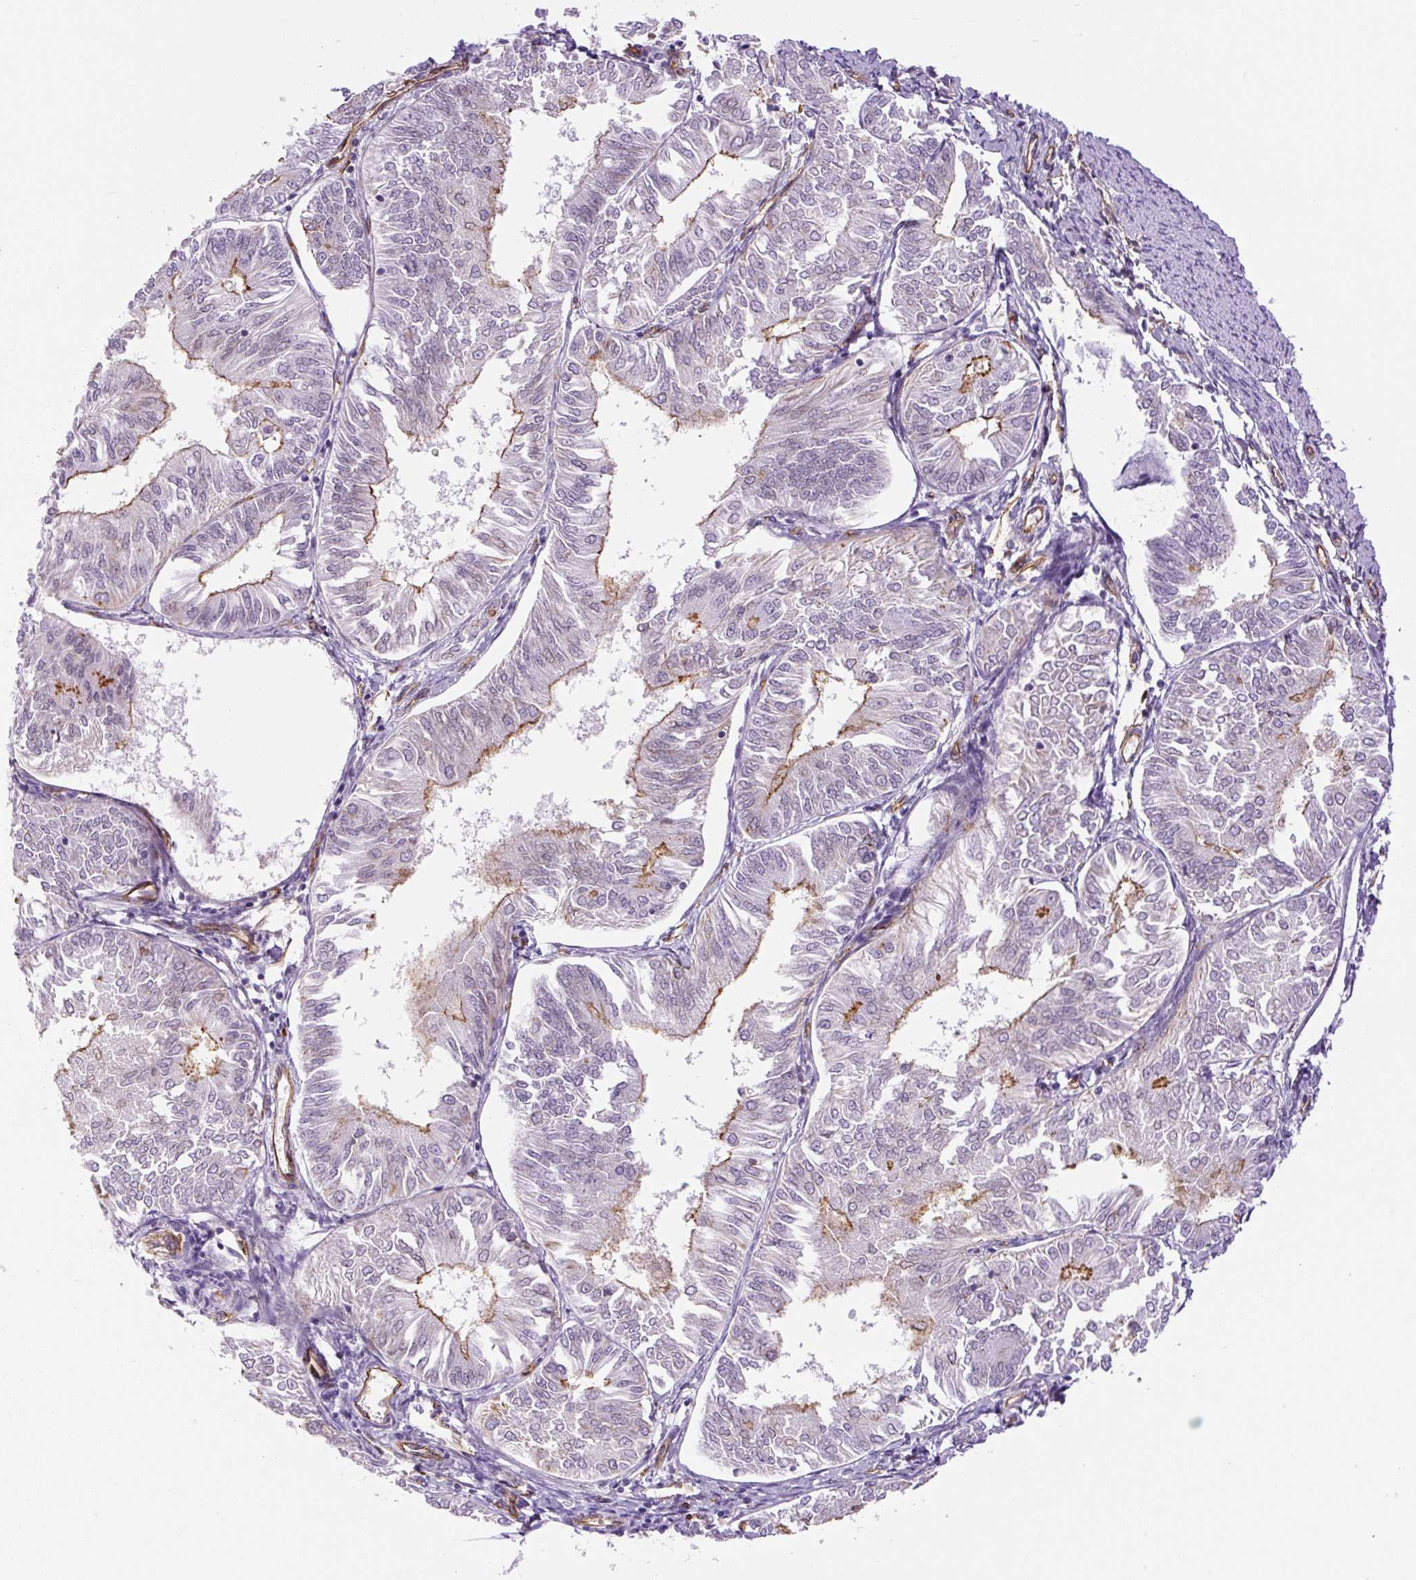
{"staining": {"intensity": "moderate", "quantity": "<25%", "location": "cytoplasmic/membranous"}, "tissue": "endometrial cancer", "cell_type": "Tumor cells", "image_type": "cancer", "snomed": [{"axis": "morphology", "description": "Adenocarcinoma, NOS"}, {"axis": "topography", "description": "Endometrium"}], "caption": "This is an image of IHC staining of endometrial cancer, which shows moderate staining in the cytoplasmic/membranous of tumor cells.", "gene": "MYO5C", "patient": {"sex": "female", "age": 58}}